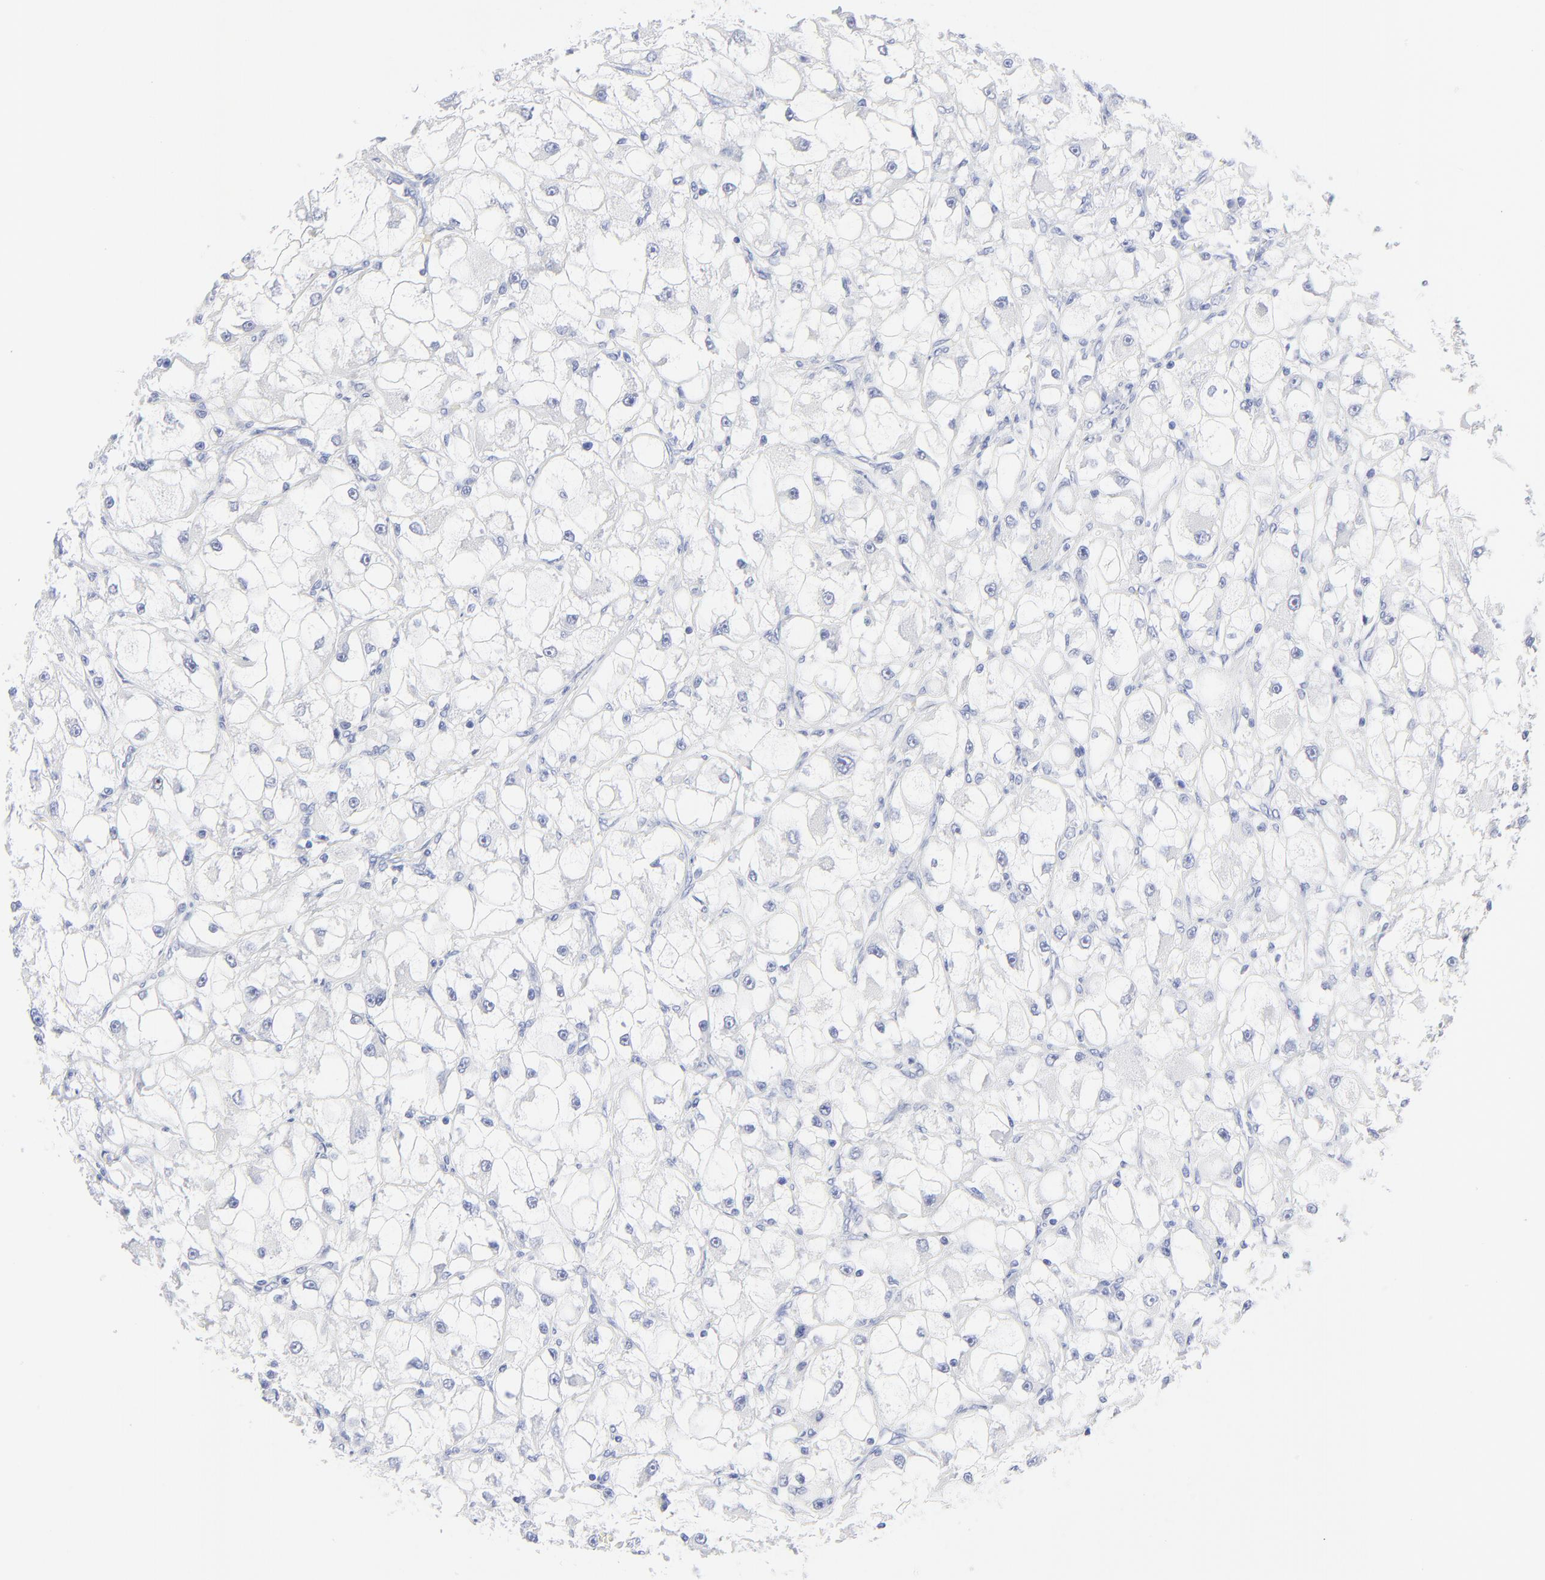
{"staining": {"intensity": "negative", "quantity": "none", "location": "none"}, "tissue": "renal cancer", "cell_type": "Tumor cells", "image_type": "cancer", "snomed": [{"axis": "morphology", "description": "Adenocarcinoma, NOS"}, {"axis": "topography", "description": "Kidney"}], "caption": "This is a histopathology image of IHC staining of renal cancer, which shows no expression in tumor cells.", "gene": "PSD3", "patient": {"sex": "female", "age": 73}}